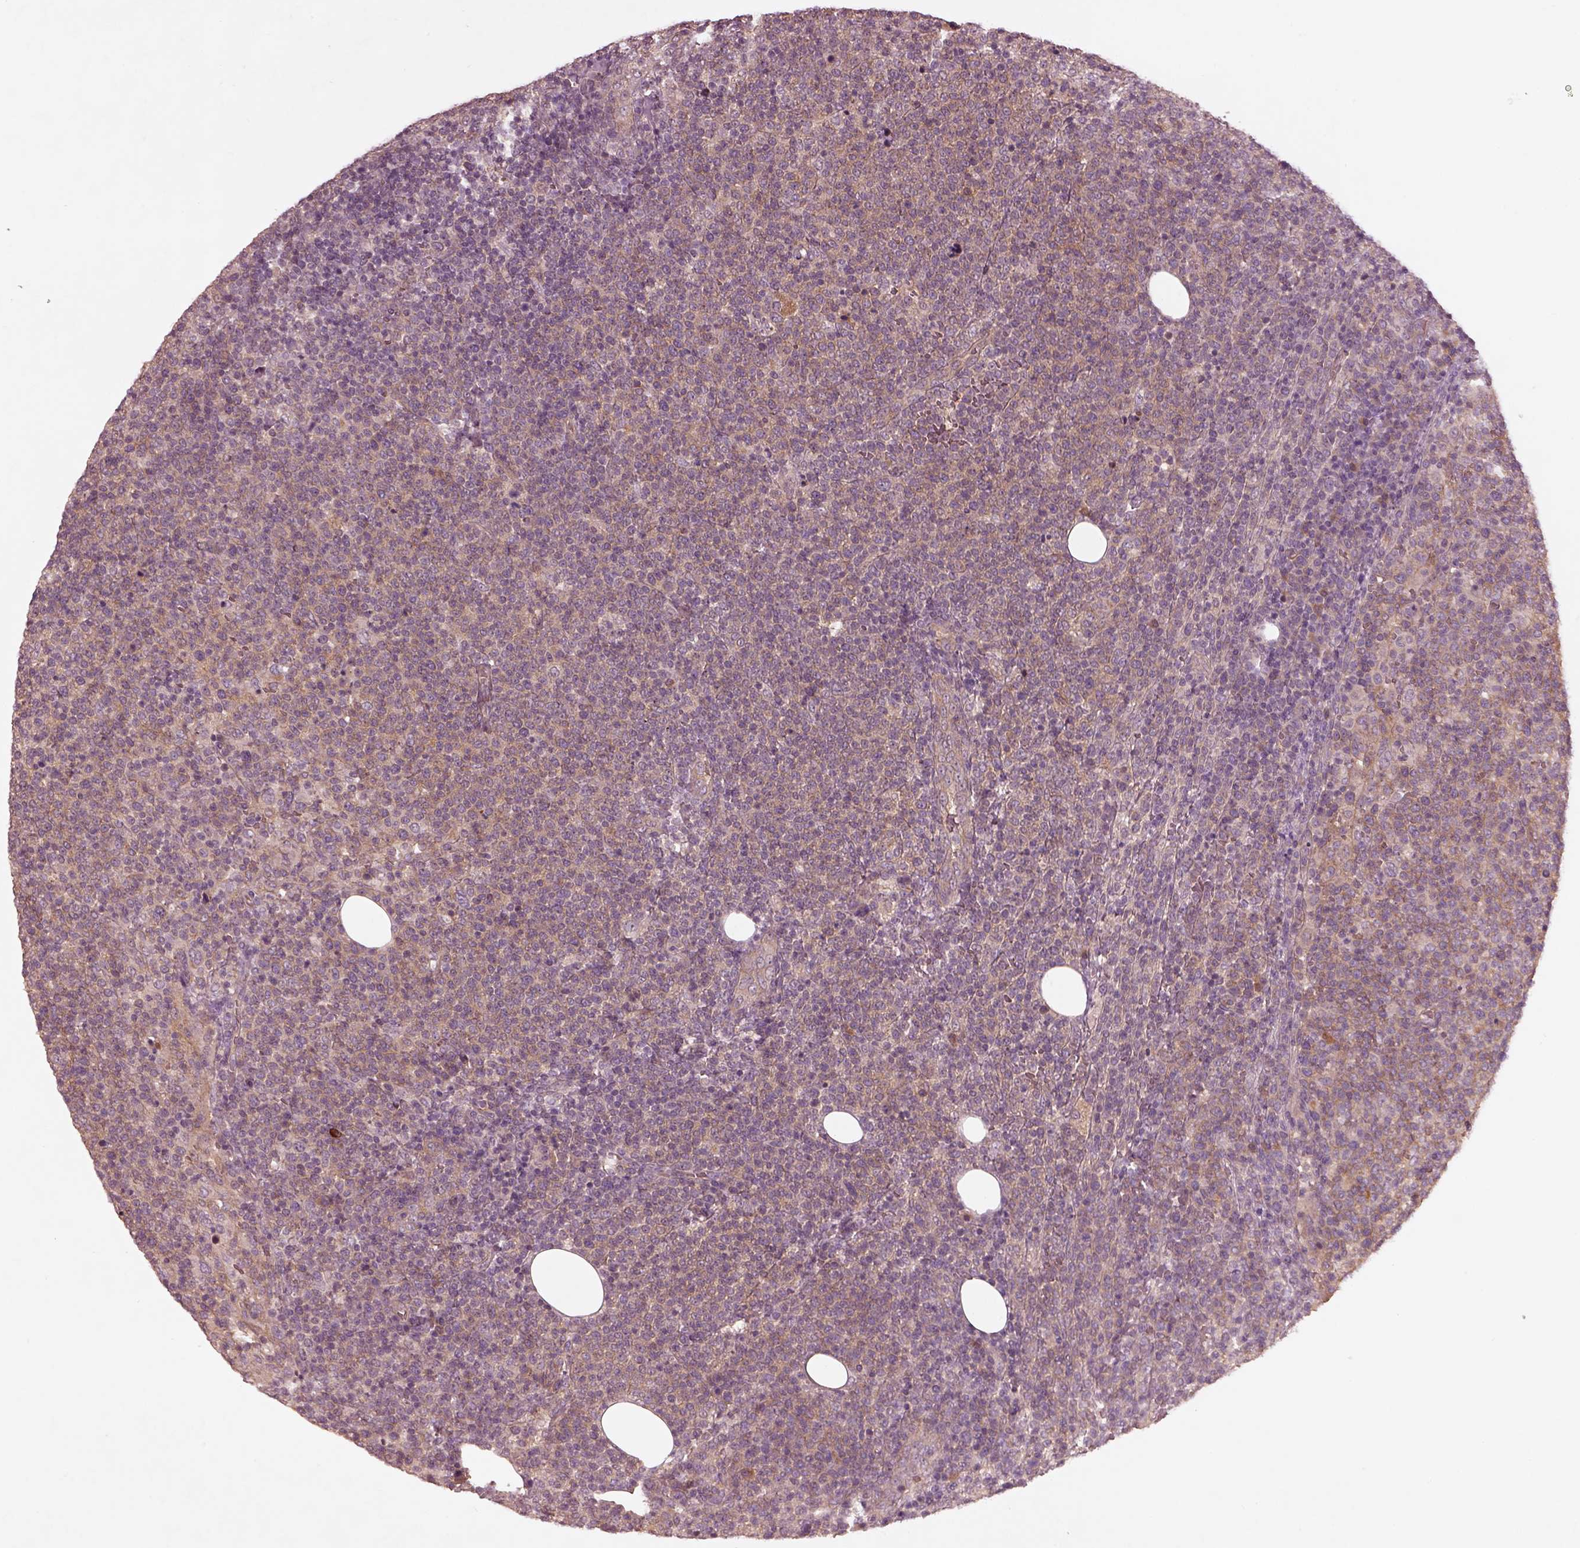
{"staining": {"intensity": "moderate", "quantity": ">75%", "location": "cytoplasmic/membranous"}, "tissue": "lymphoma", "cell_type": "Tumor cells", "image_type": "cancer", "snomed": [{"axis": "morphology", "description": "Malignant lymphoma, non-Hodgkin's type, High grade"}, {"axis": "topography", "description": "Lymph node"}], "caption": "Approximately >75% of tumor cells in human high-grade malignant lymphoma, non-Hodgkin's type show moderate cytoplasmic/membranous protein positivity as visualized by brown immunohistochemical staining.", "gene": "FAM234A", "patient": {"sex": "male", "age": 61}}